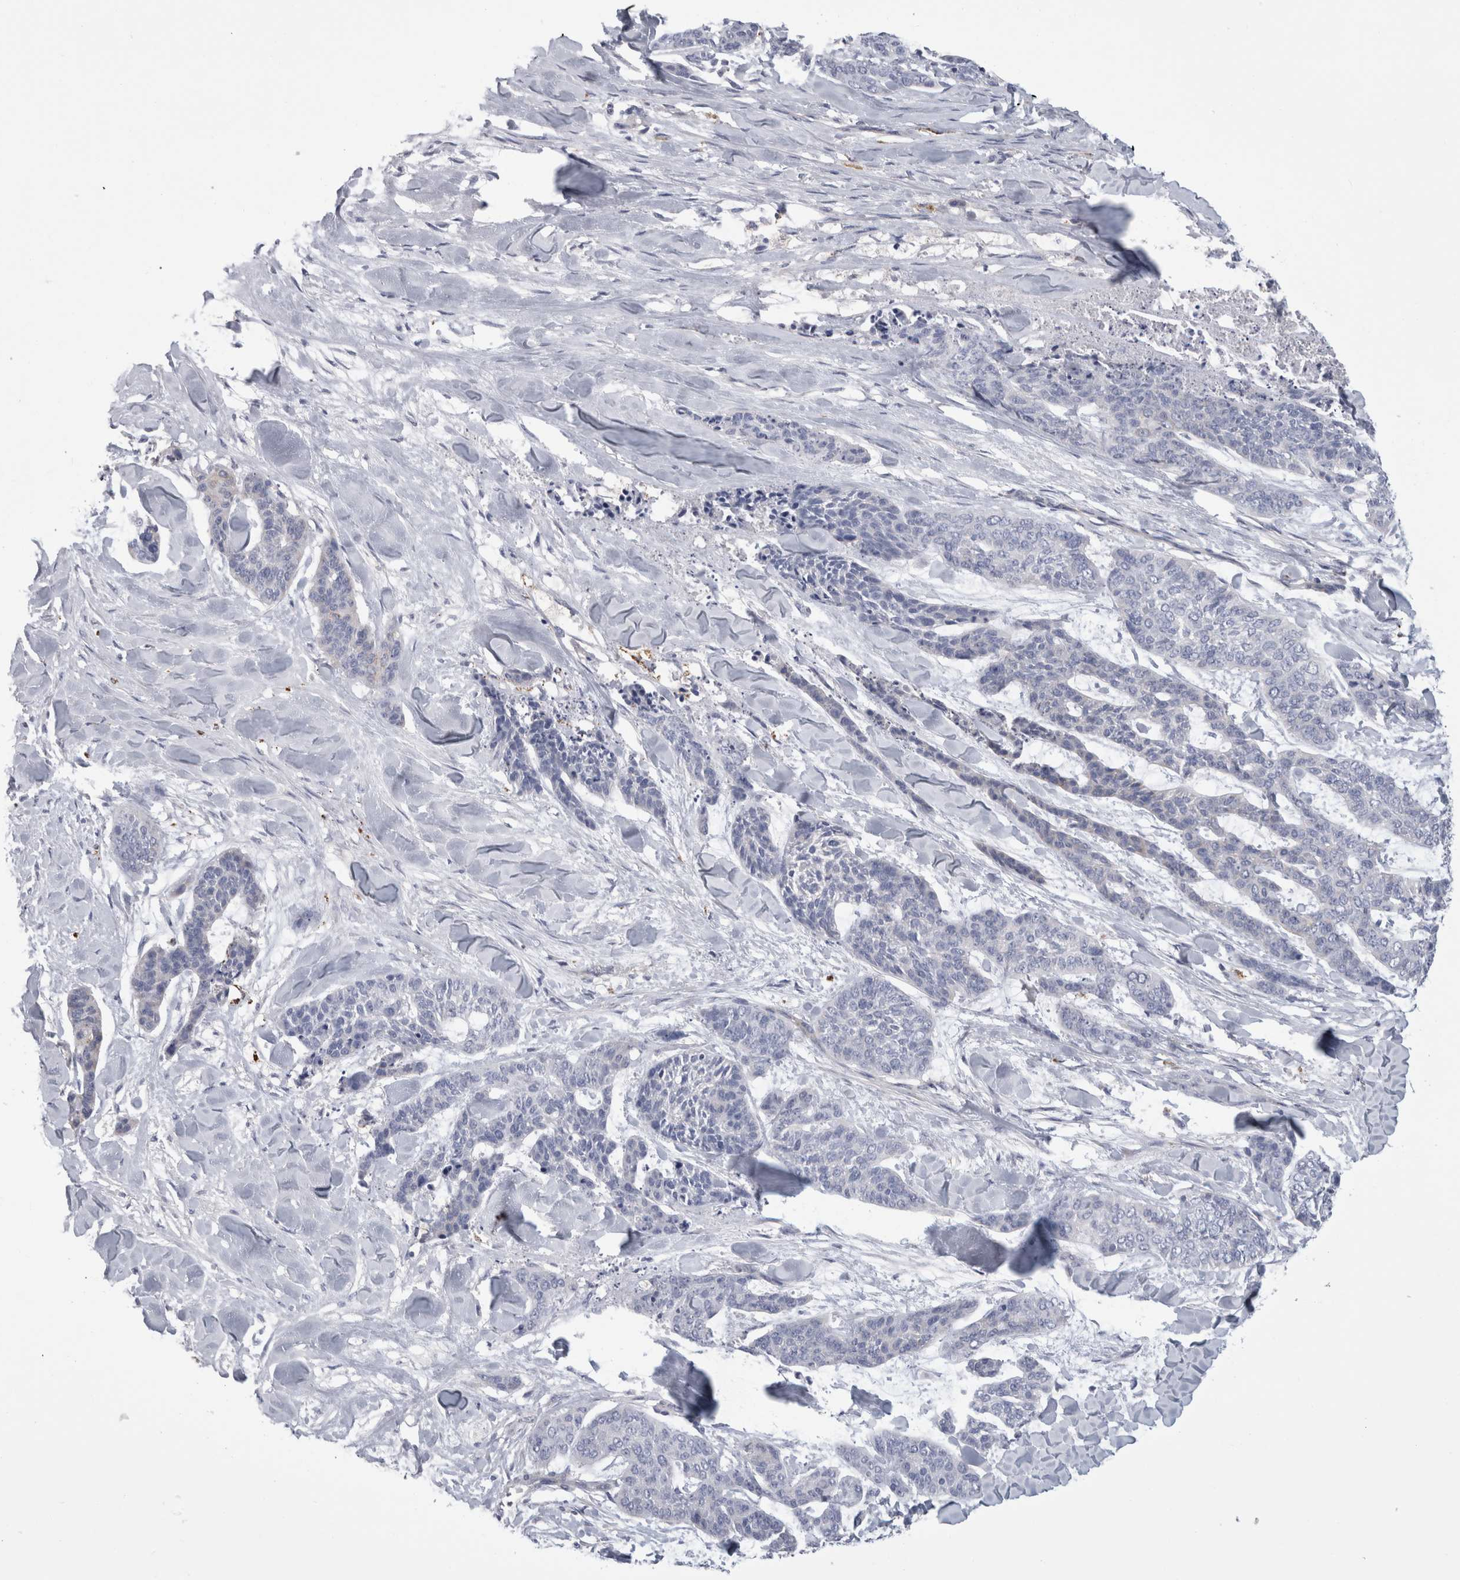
{"staining": {"intensity": "negative", "quantity": "none", "location": "none"}, "tissue": "skin cancer", "cell_type": "Tumor cells", "image_type": "cancer", "snomed": [{"axis": "morphology", "description": "Basal cell carcinoma"}, {"axis": "topography", "description": "Skin"}], "caption": "Protein analysis of basal cell carcinoma (skin) displays no significant expression in tumor cells.", "gene": "GATM", "patient": {"sex": "female", "age": 64}}